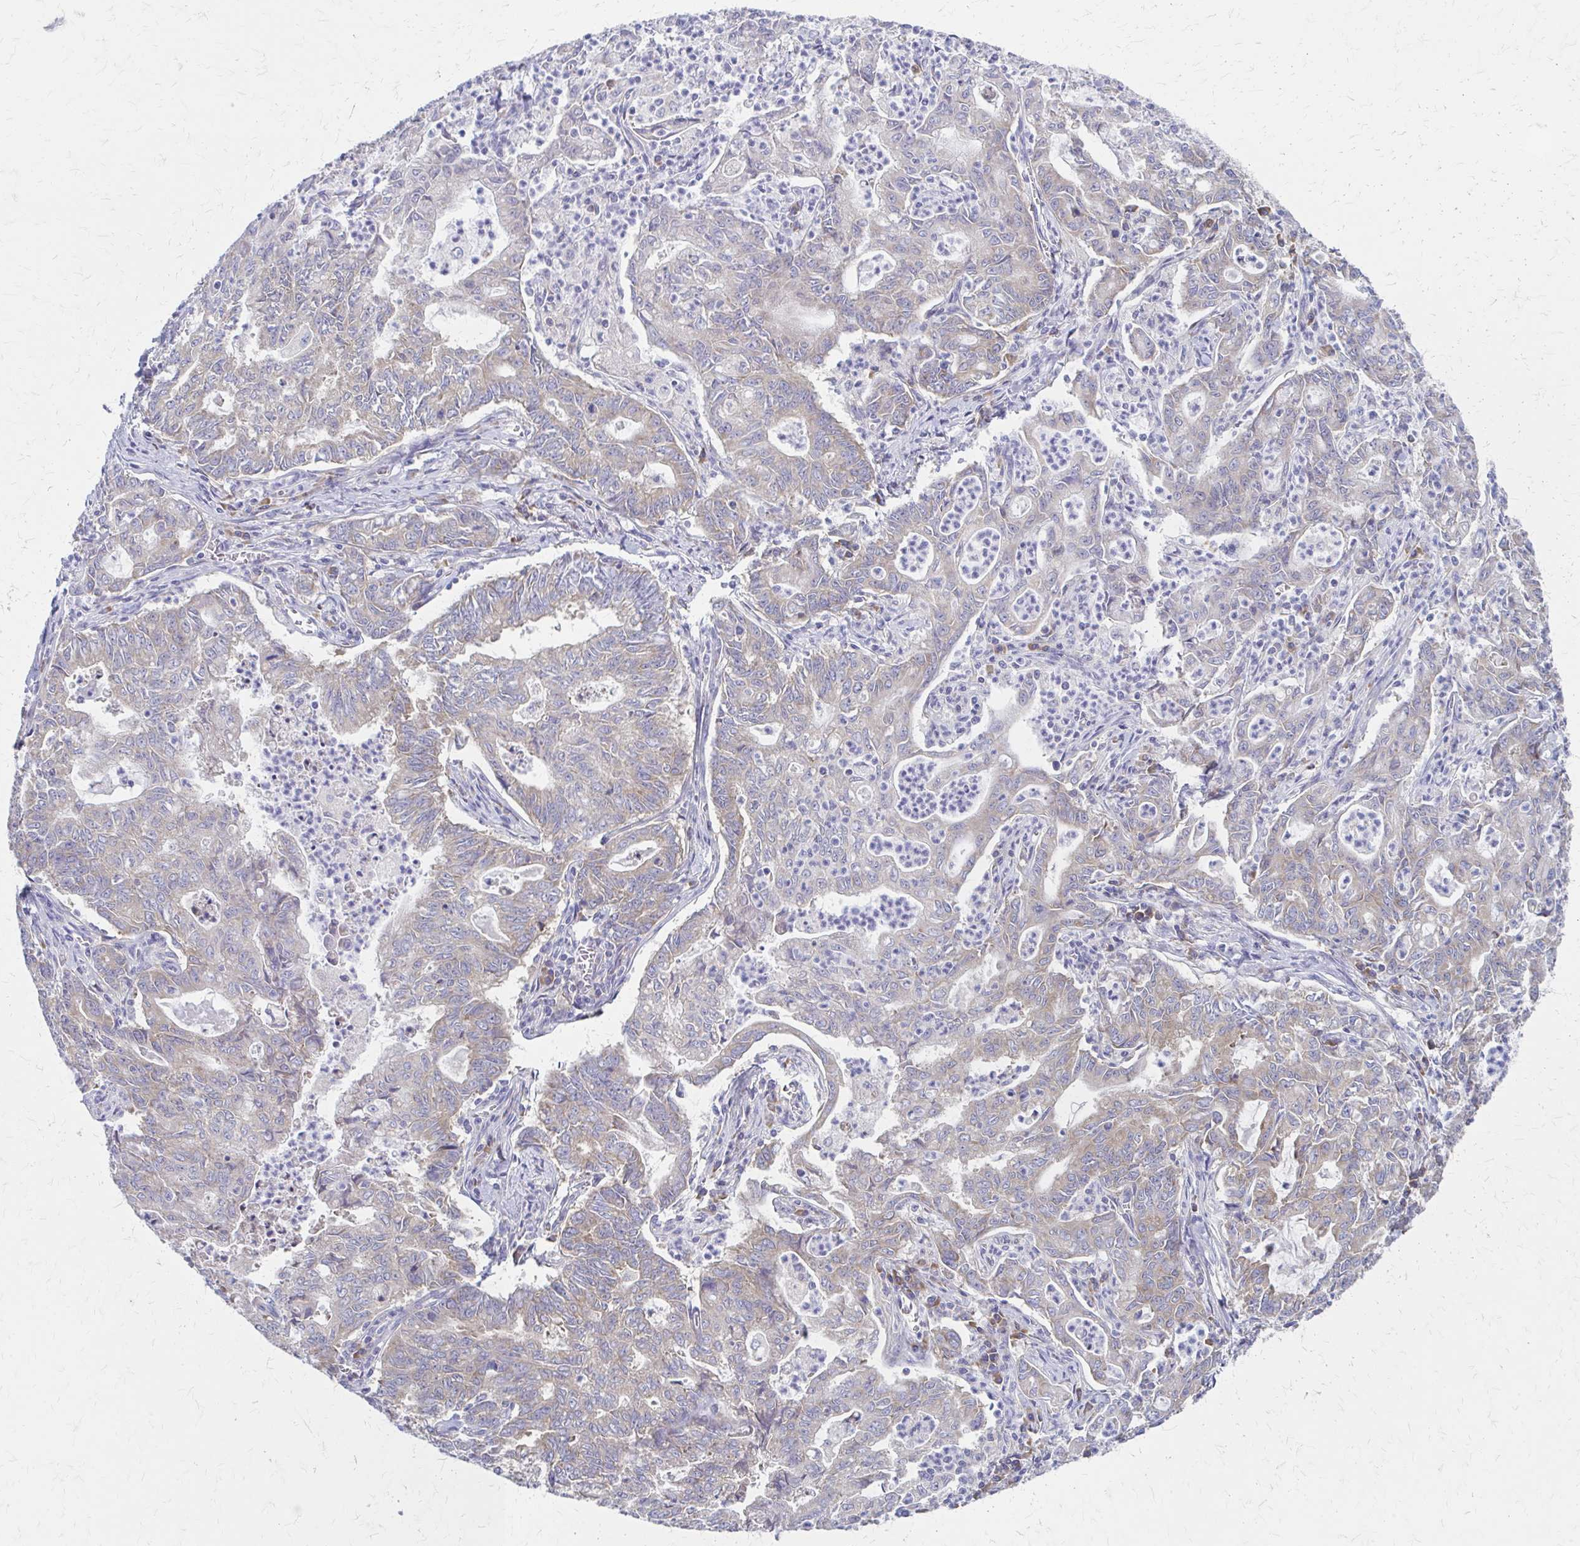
{"staining": {"intensity": "weak", "quantity": "25%-75%", "location": "cytoplasmic/membranous"}, "tissue": "stomach cancer", "cell_type": "Tumor cells", "image_type": "cancer", "snomed": [{"axis": "morphology", "description": "Adenocarcinoma, NOS"}, {"axis": "topography", "description": "Stomach, upper"}], "caption": "Adenocarcinoma (stomach) stained with a brown dye reveals weak cytoplasmic/membranous positive expression in approximately 25%-75% of tumor cells.", "gene": "RPL27A", "patient": {"sex": "female", "age": 79}}